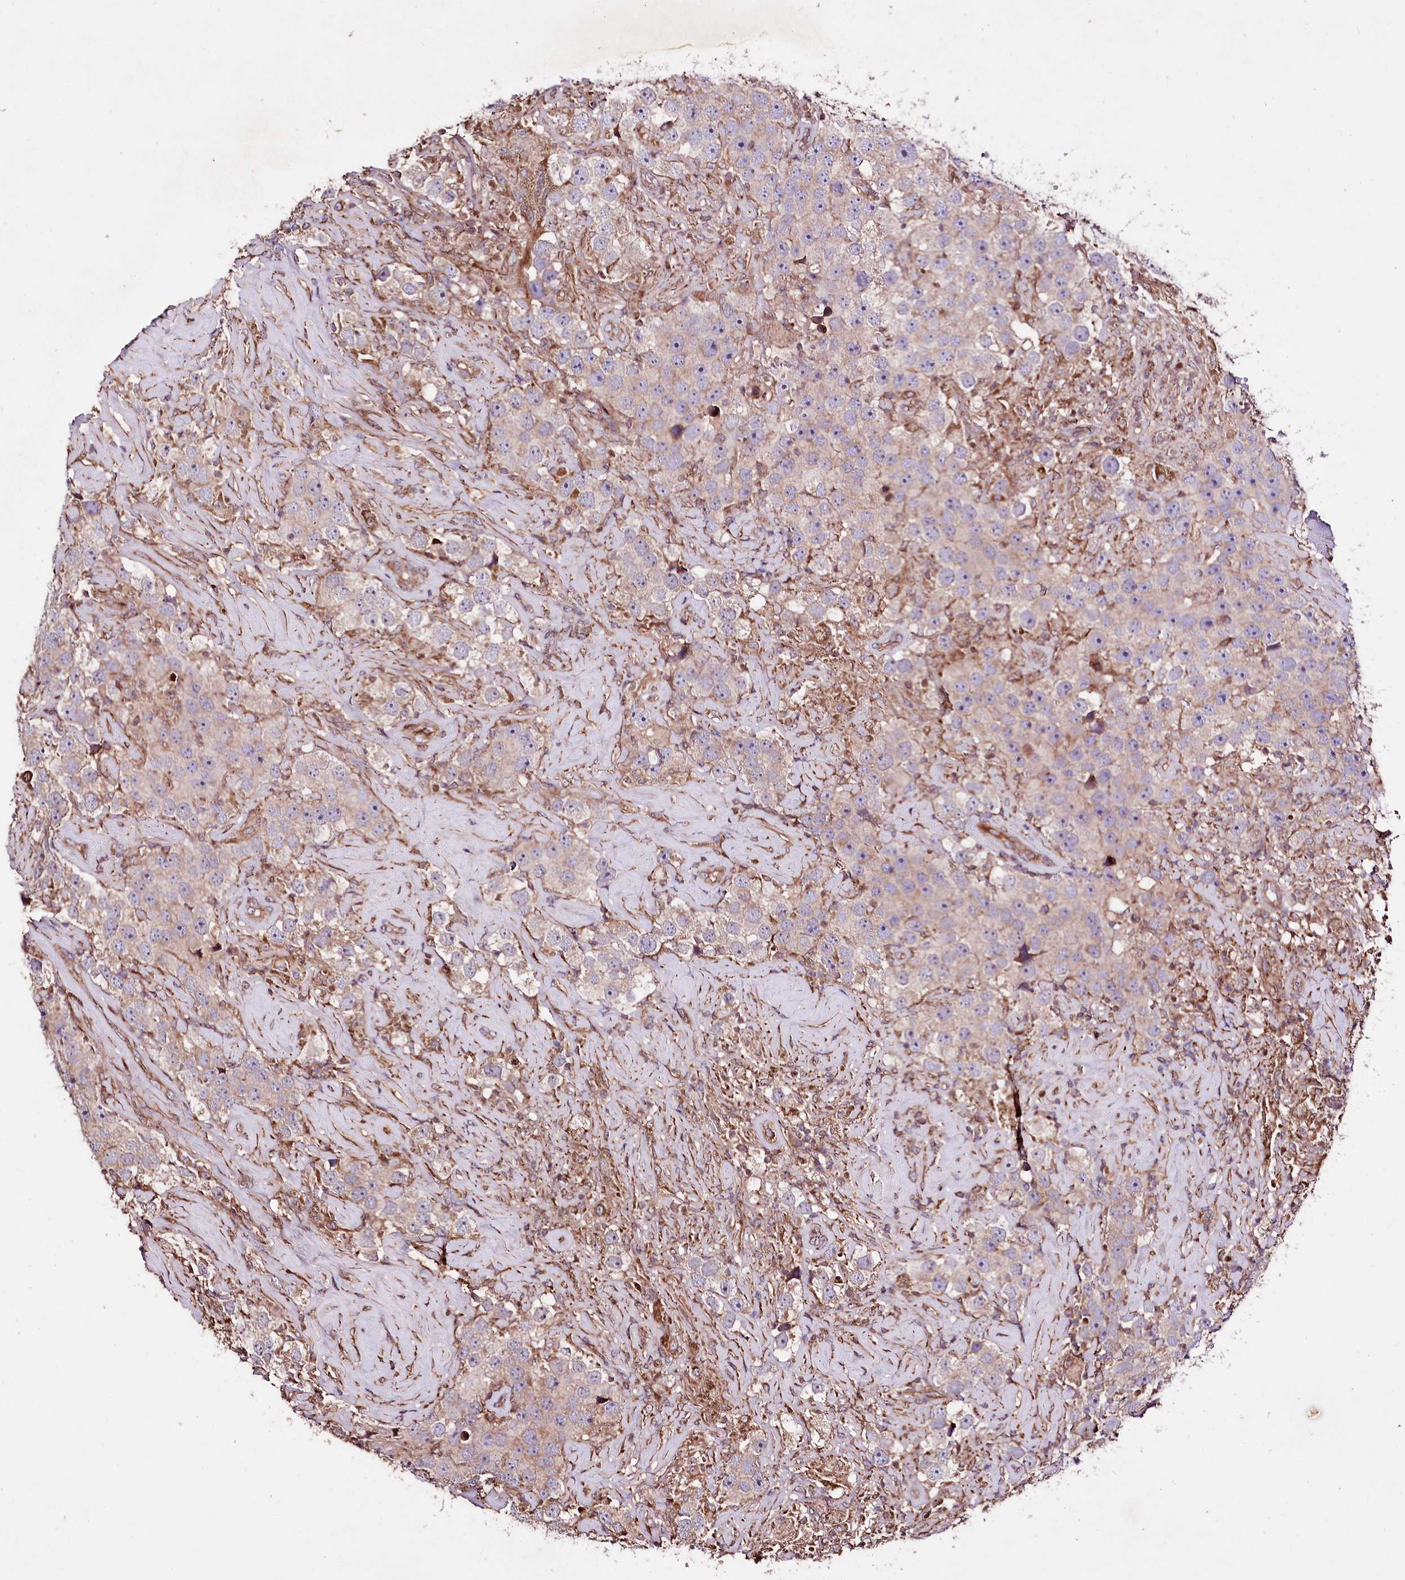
{"staining": {"intensity": "weak", "quantity": "<25%", "location": "cytoplasmic/membranous"}, "tissue": "testis cancer", "cell_type": "Tumor cells", "image_type": "cancer", "snomed": [{"axis": "morphology", "description": "Seminoma, NOS"}, {"axis": "topography", "description": "Testis"}], "caption": "Tumor cells show no significant protein staining in seminoma (testis). (Brightfield microscopy of DAB immunohistochemistry at high magnification).", "gene": "WWC1", "patient": {"sex": "male", "age": 49}}